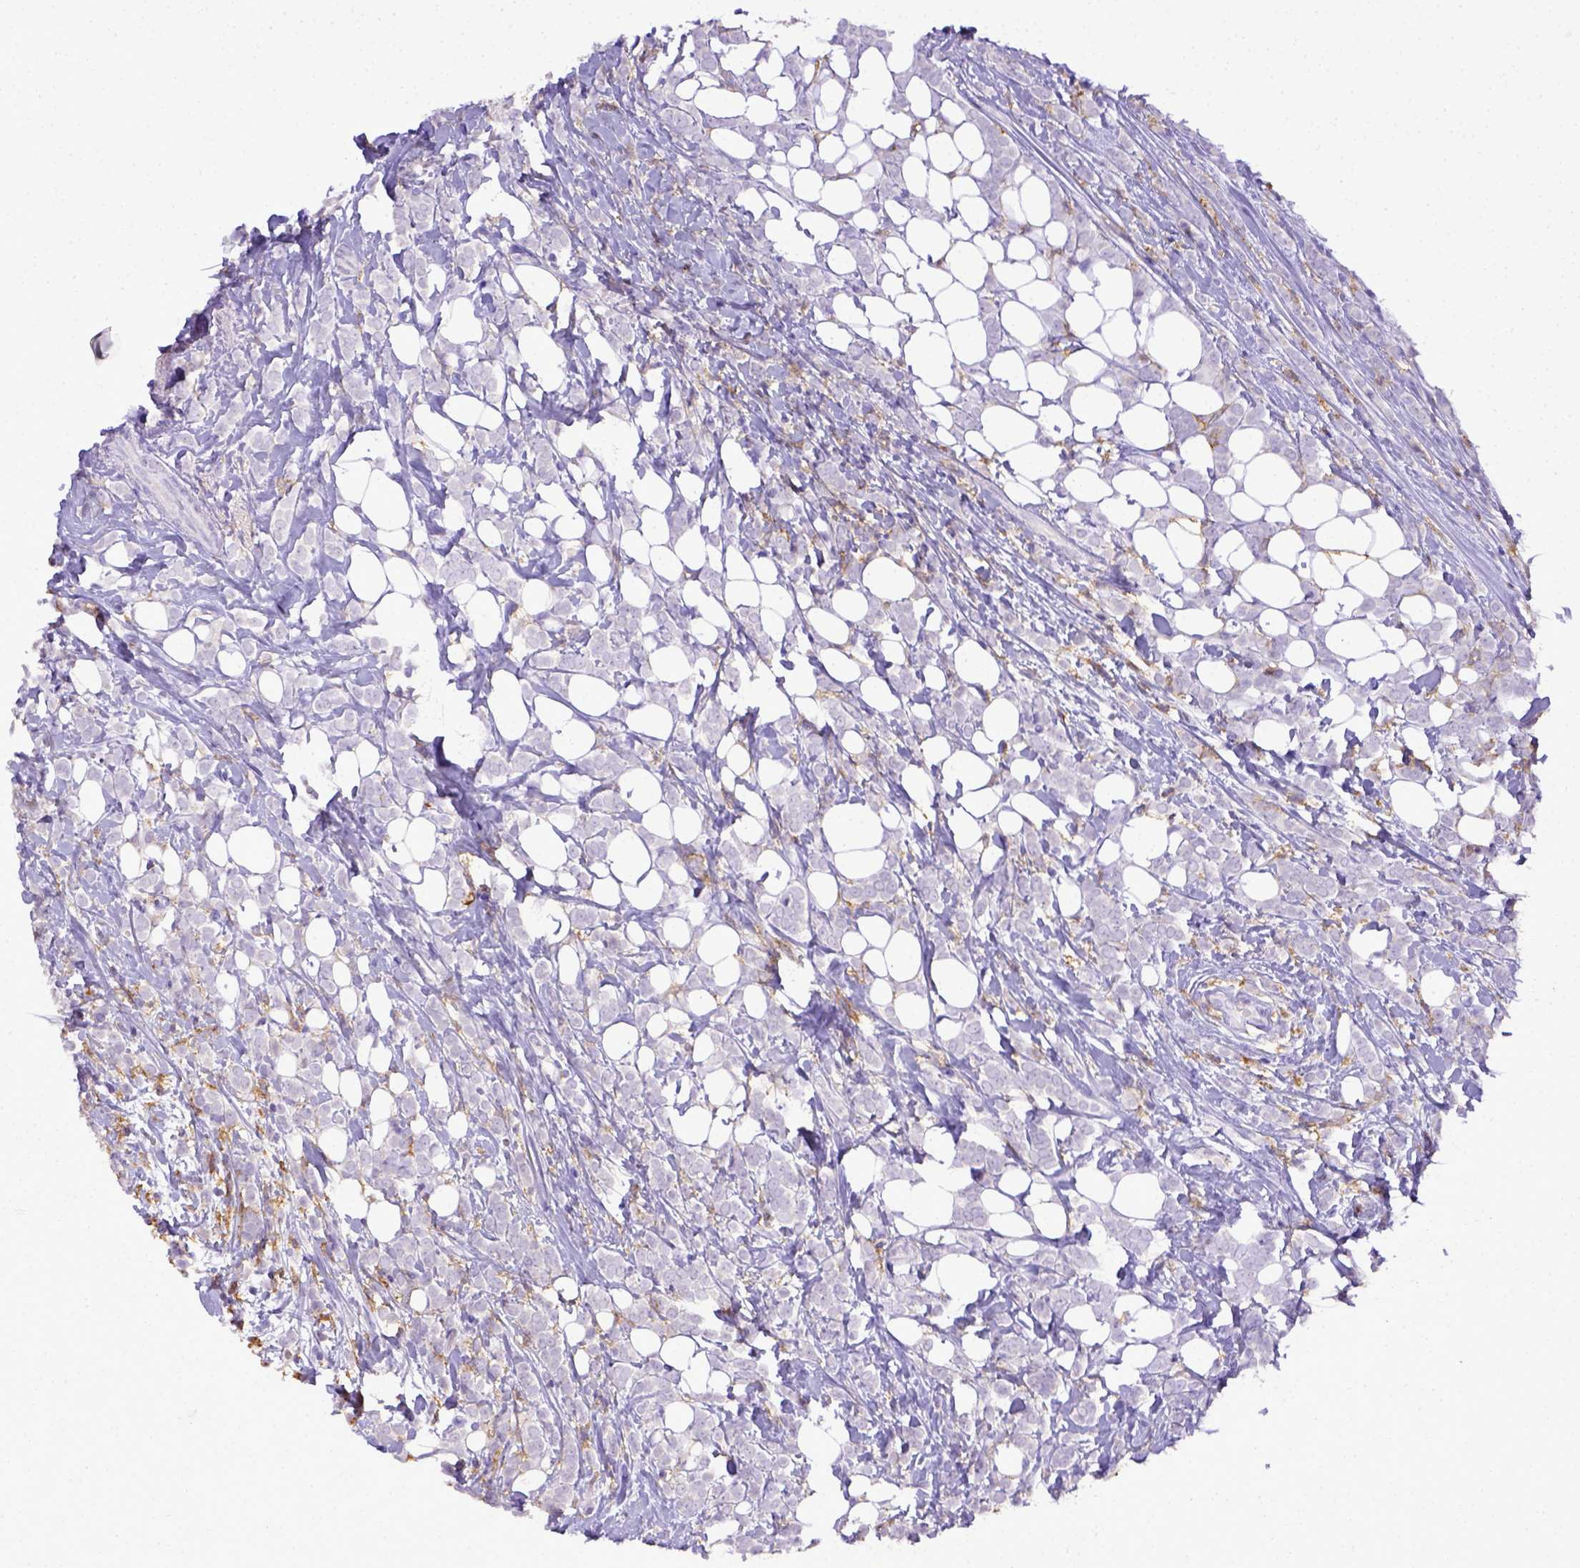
{"staining": {"intensity": "negative", "quantity": "none", "location": "none"}, "tissue": "breast cancer", "cell_type": "Tumor cells", "image_type": "cancer", "snomed": [{"axis": "morphology", "description": "Lobular carcinoma"}, {"axis": "topography", "description": "Breast"}], "caption": "Immunohistochemistry image of neoplastic tissue: human breast lobular carcinoma stained with DAB demonstrates no significant protein expression in tumor cells.", "gene": "ITGAM", "patient": {"sex": "female", "age": 49}}